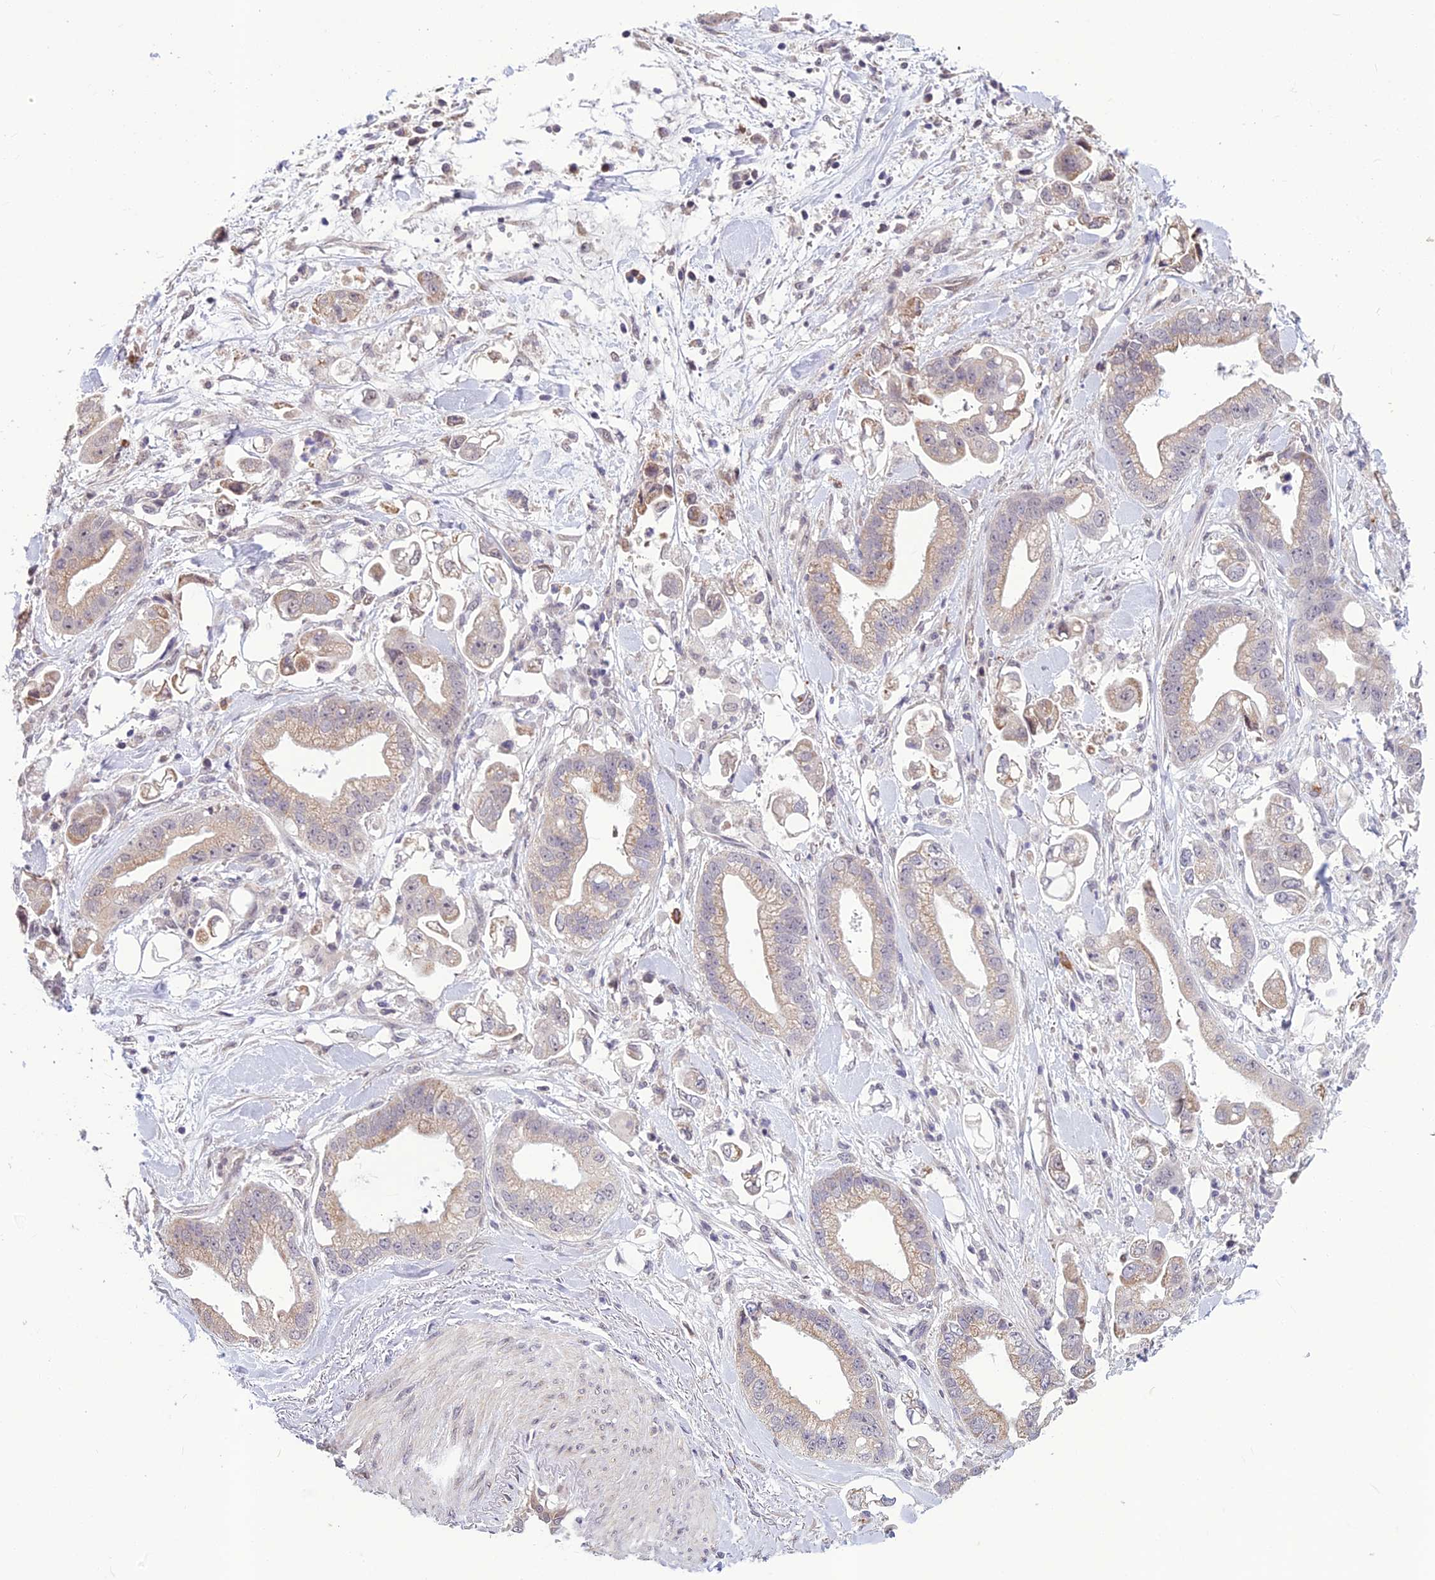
{"staining": {"intensity": "weak", "quantity": "25%-75%", "location": "cytoplasmic/membranous"}, "tissue": "stomach cancer", "cell_type": "Tumor cells", "image_type": "cancer", "snomed": [{"axis": "morphology", "description": "Adenocarcinoma, NOS"}, {"axis": "topography", "description": "Stomach"}], "caption": "Immunohistochemistry (IHC) (DAB) staining of adenocarcinoma (stomach) shows weak cytoplasmic/membranous protein expression in approximately 25%-75% of tumor cells.", "gene": "FBRS", "patient": {"sex": "male", "age": 62}}